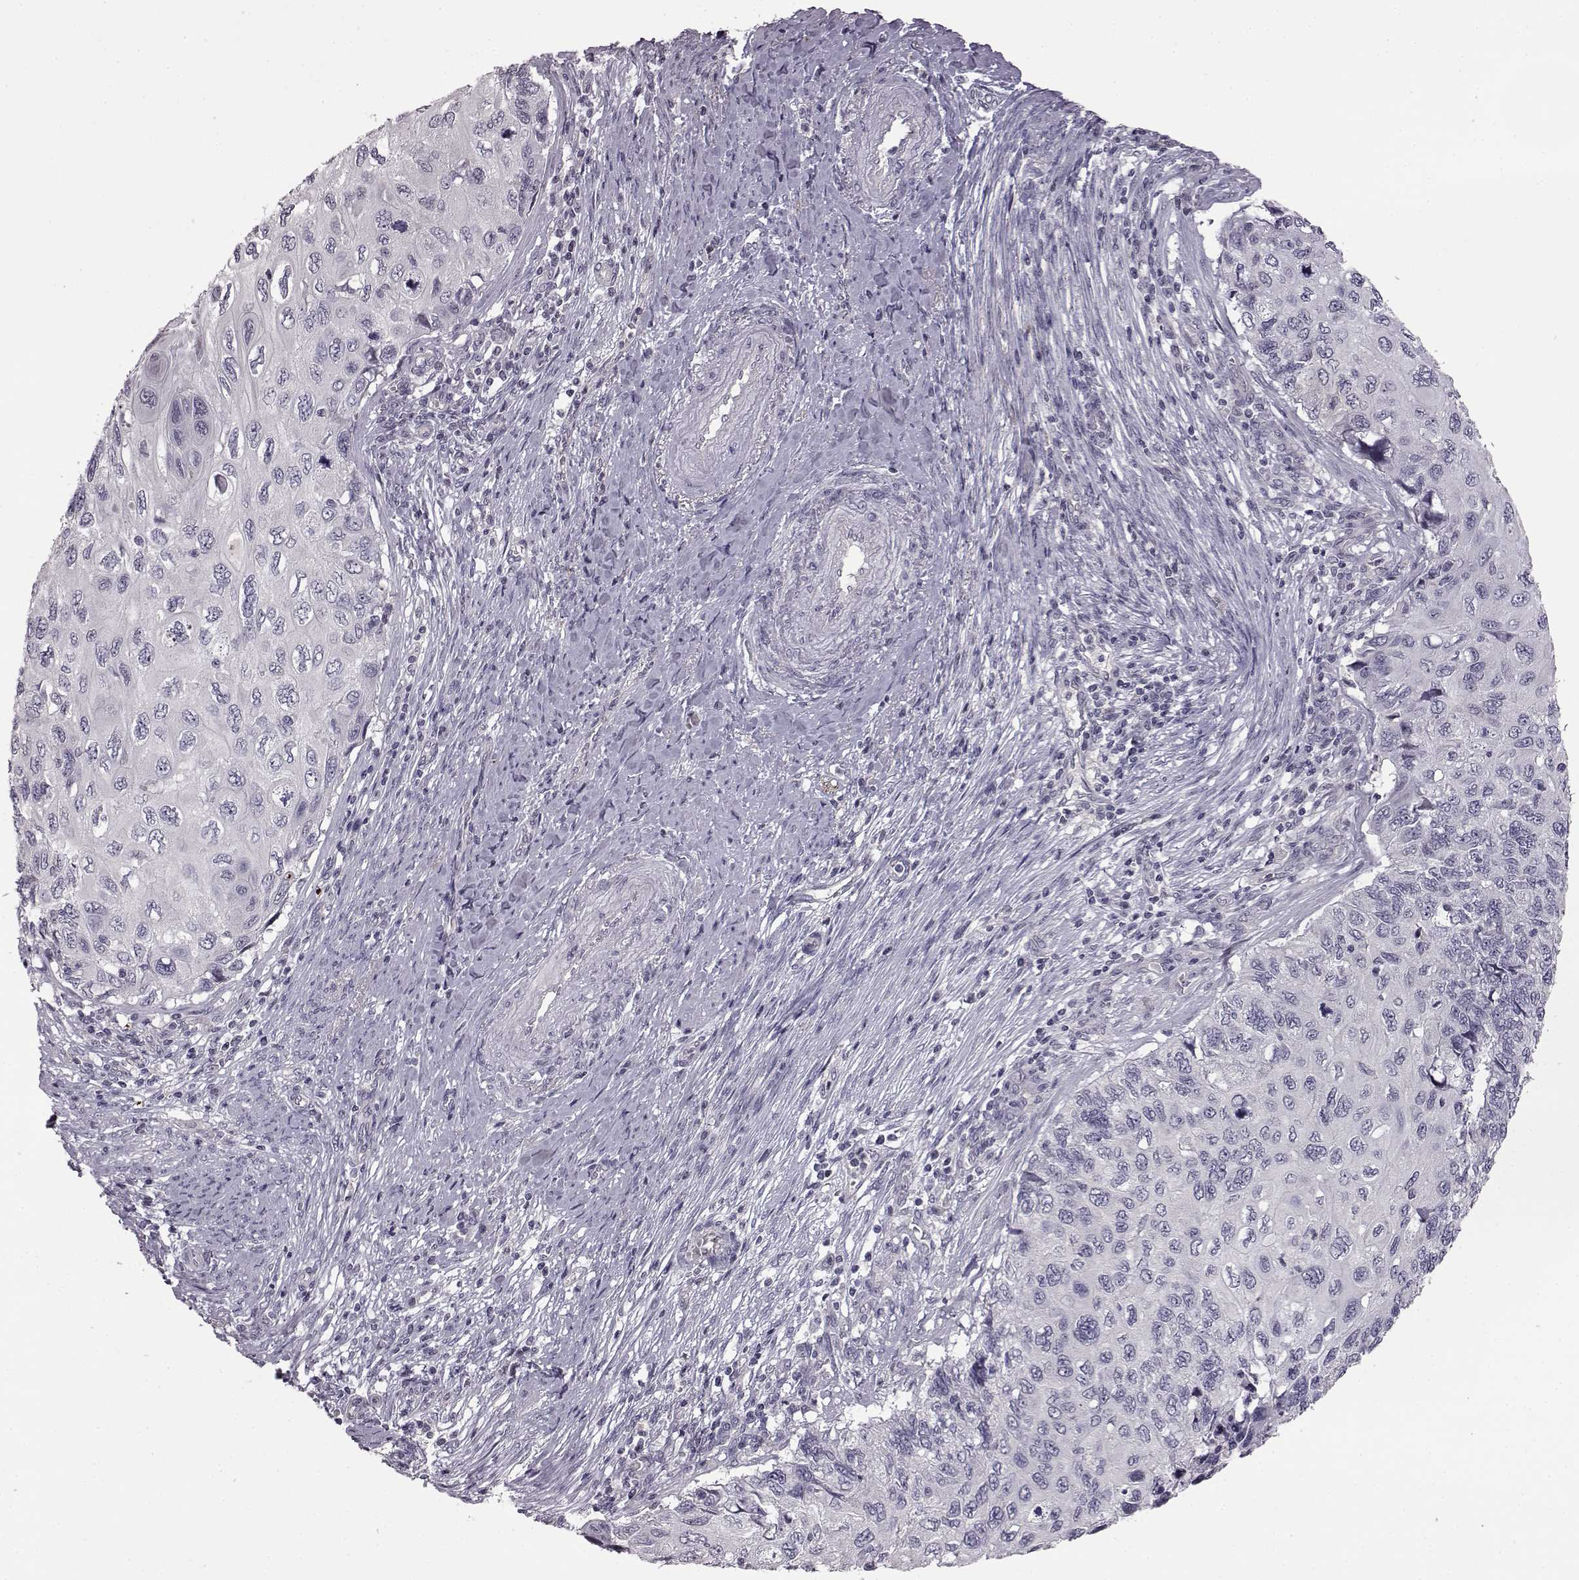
{"staining": {"intensity": "negative", "quantity": "none", "location": "none"}, "tissue": "cervical cancer", "cell_type": "Tumor cells", "image_type": "cancer", "snomed": [{"axis": "morphology", "description": "Squamous cell carcinoma, NOS"}, {"axis": "topography", "description": "Cervix"}], "caption": "High power microscopy histopathology image of an immunohistochemistry micrograph of cervical cancer, revealing no significant positivity in tumor cells.", "gene": "GAL", "patient": {"sex": "female", "age": 70}}